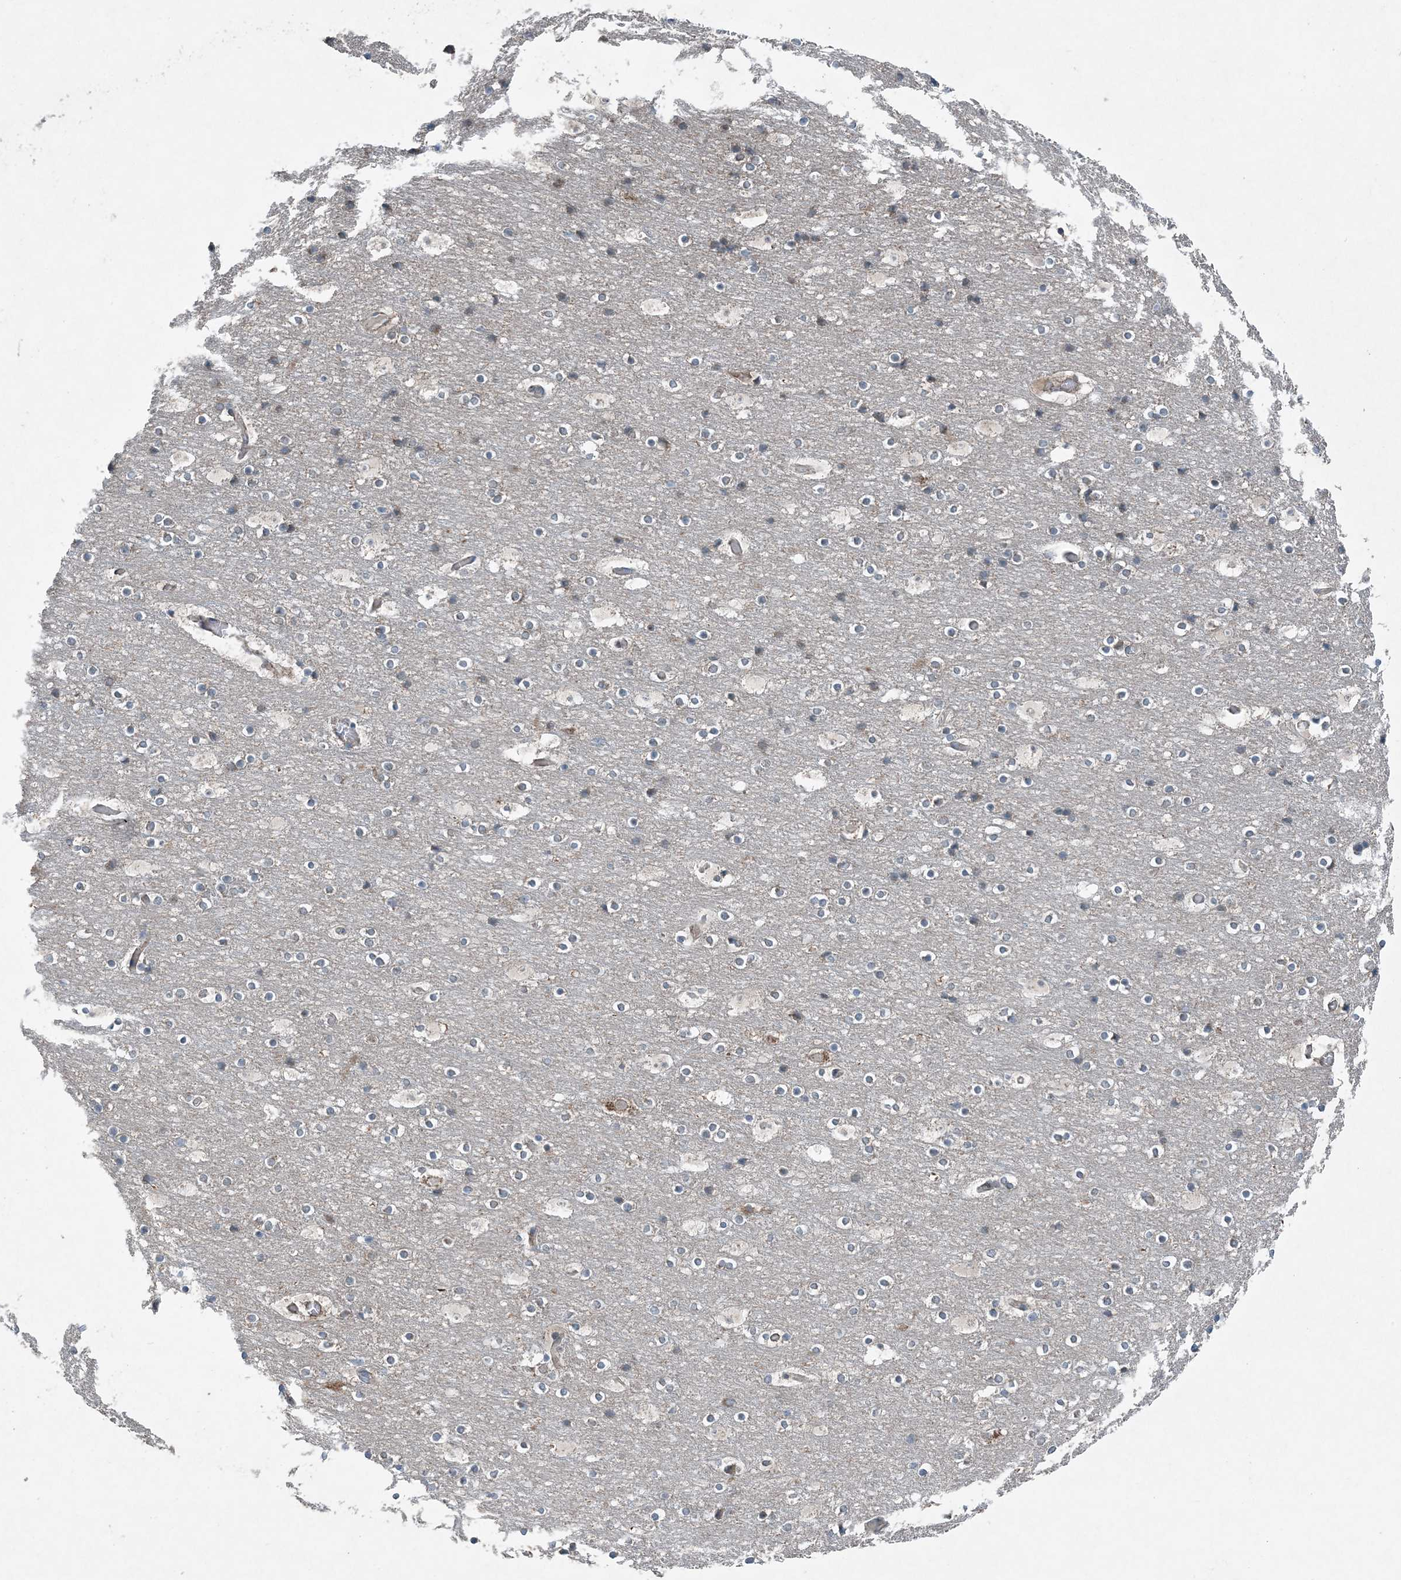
{"staining": {"intensity": "negative", "quantity": "none", "location": "none"}, "tissue": "cerebral cortex", "cell_type": "Endothelial cells", "image_type": "normal", "snomed": [{"axis": "morphology", "description": "Normal tissue, NOS"}, {"axis": "topography", "description": "Cerebral cortex"}], "caption": "IHC of benign cerebral cortex exhibits no staining in endothelial cells.", "gene": "GCC2", "patient": {"sex": "male", "age": 57}}